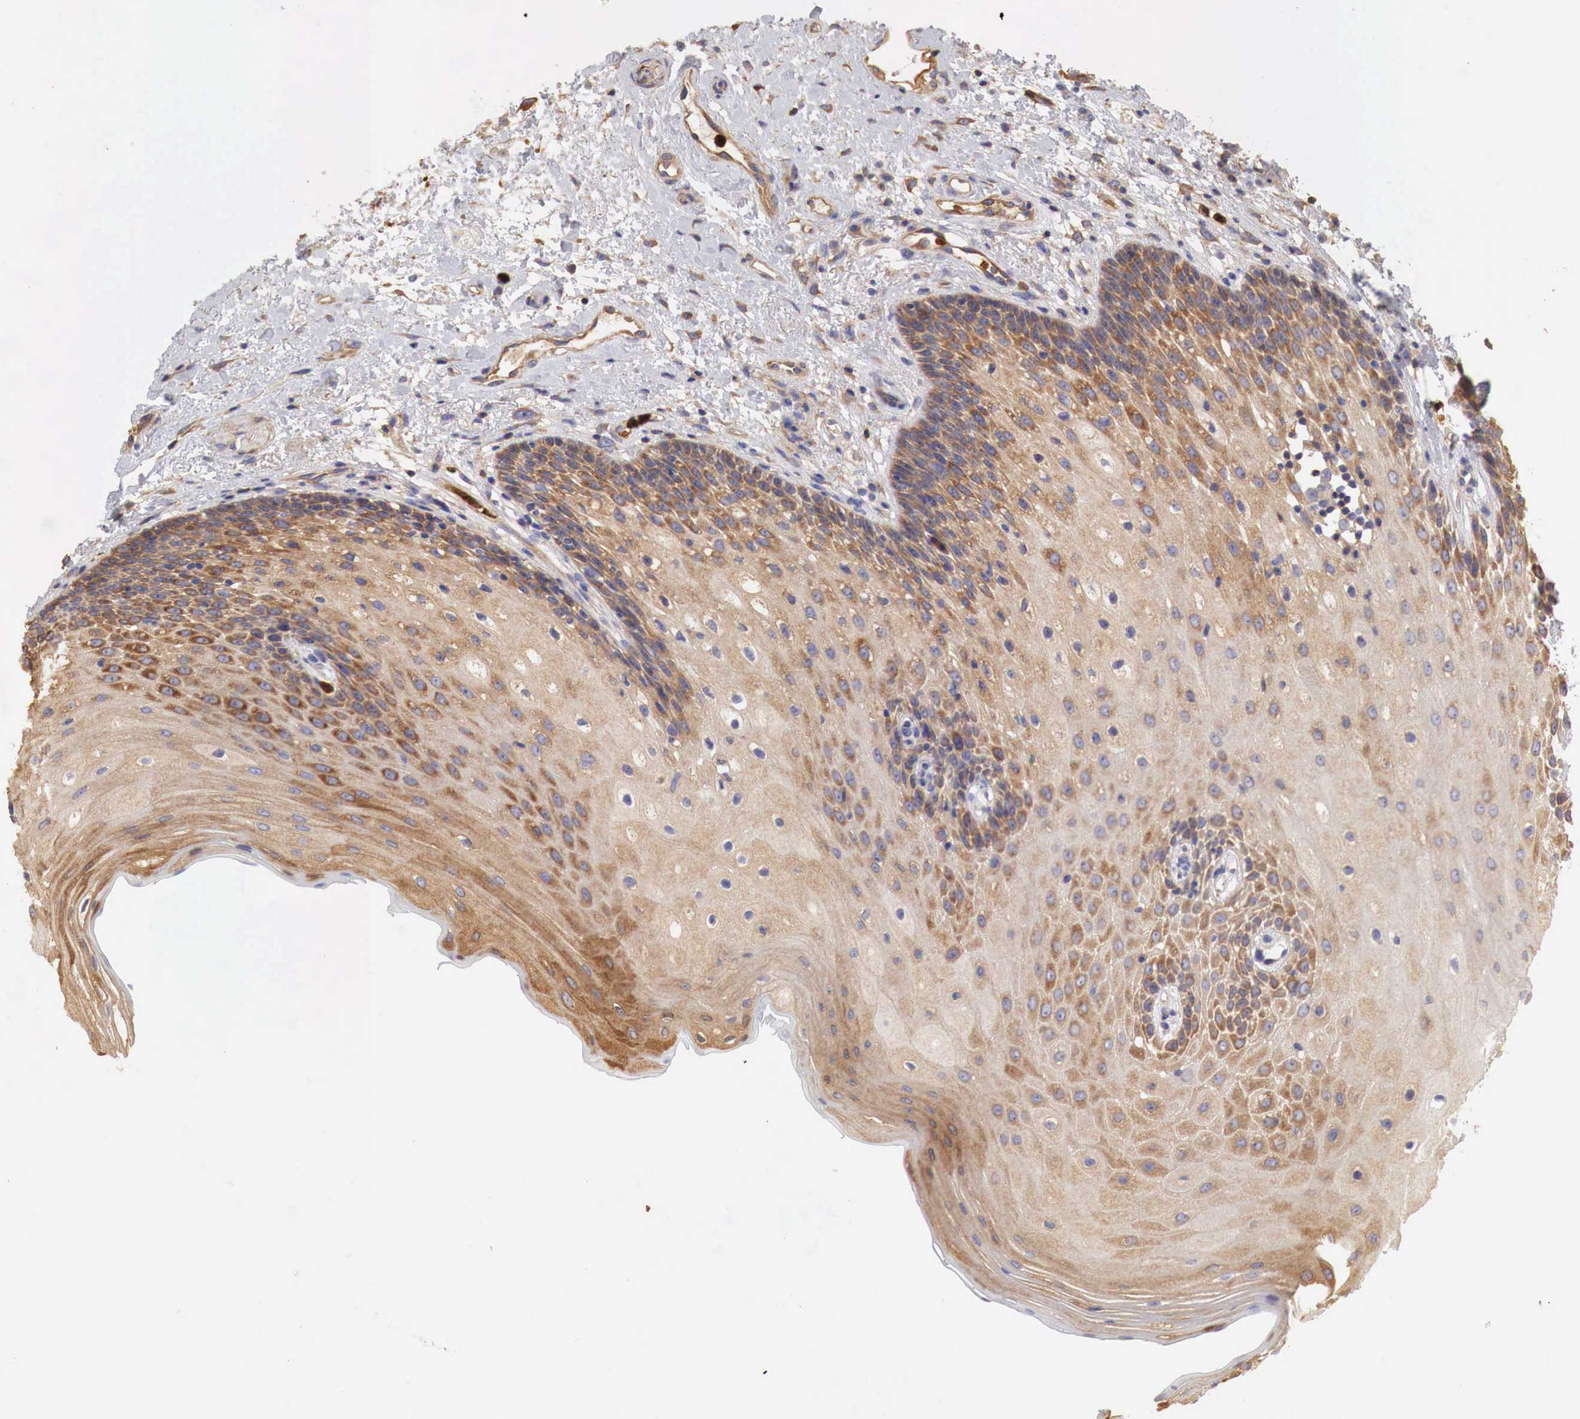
{"staining": {"intensity": "moderate", "quantity": "25%-75%", "location": "cytoplasmic/membranous"}, "tissue": "oral mucosa", "cell_type": "Squamous epithelial cells", "image_type": "normal", "snomed": [{"axis": "morphology", "description": "Normal tissue, NOS"}, {"axis": "topography", "description": "Oral tissue"}], "caption": "High-power microscopy captured an IHC histopathology image of unremarkable oral mucosa, revealing moderate cytoplasmic/membranous expression in approximately 25%-75% of squamous epithelial cells.", "gene": "G6PD", "patient": {"sex": "female", "age": 79}}